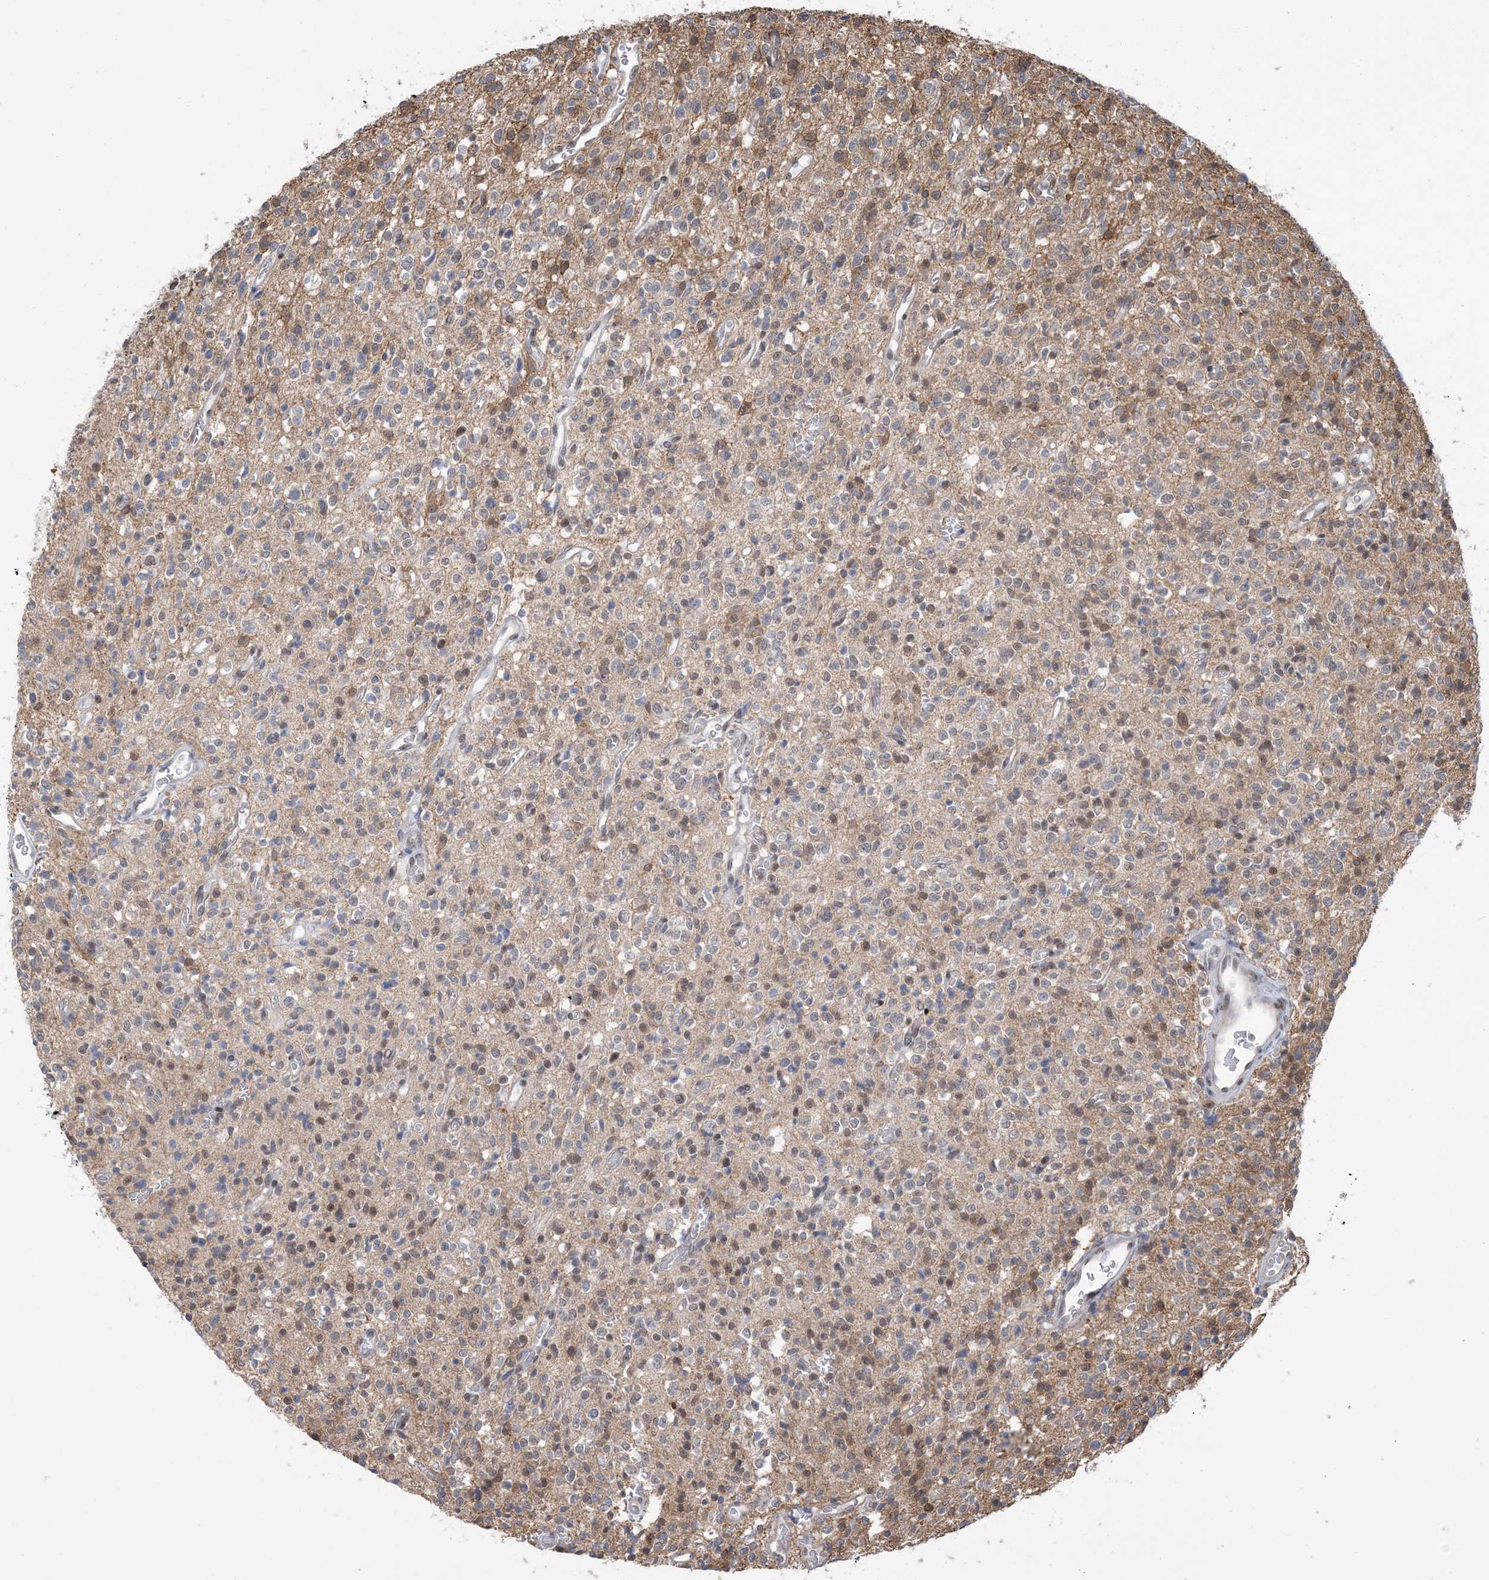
{"staining": {"intensity": "moderate", "quantity": "<25%", "location": "cytoplasmic/membranous,nuclear"}, "tissue": "glioma", "cell_type": "Tumor cells", "image_type": "cancer", "snomed": [{"axis": "morphology", "description": "Glioma, malignant, High grade"}, {"axis": "topography", "description": "Brain"}], "caption": "Protein staining of glioma tissue reveals moderate cytoplasmic/membranous and nuclear positivity in approximately <25% of tumor cells.", "gene": "ZNF8", "patient": {"sex": "male", "age": 34}}